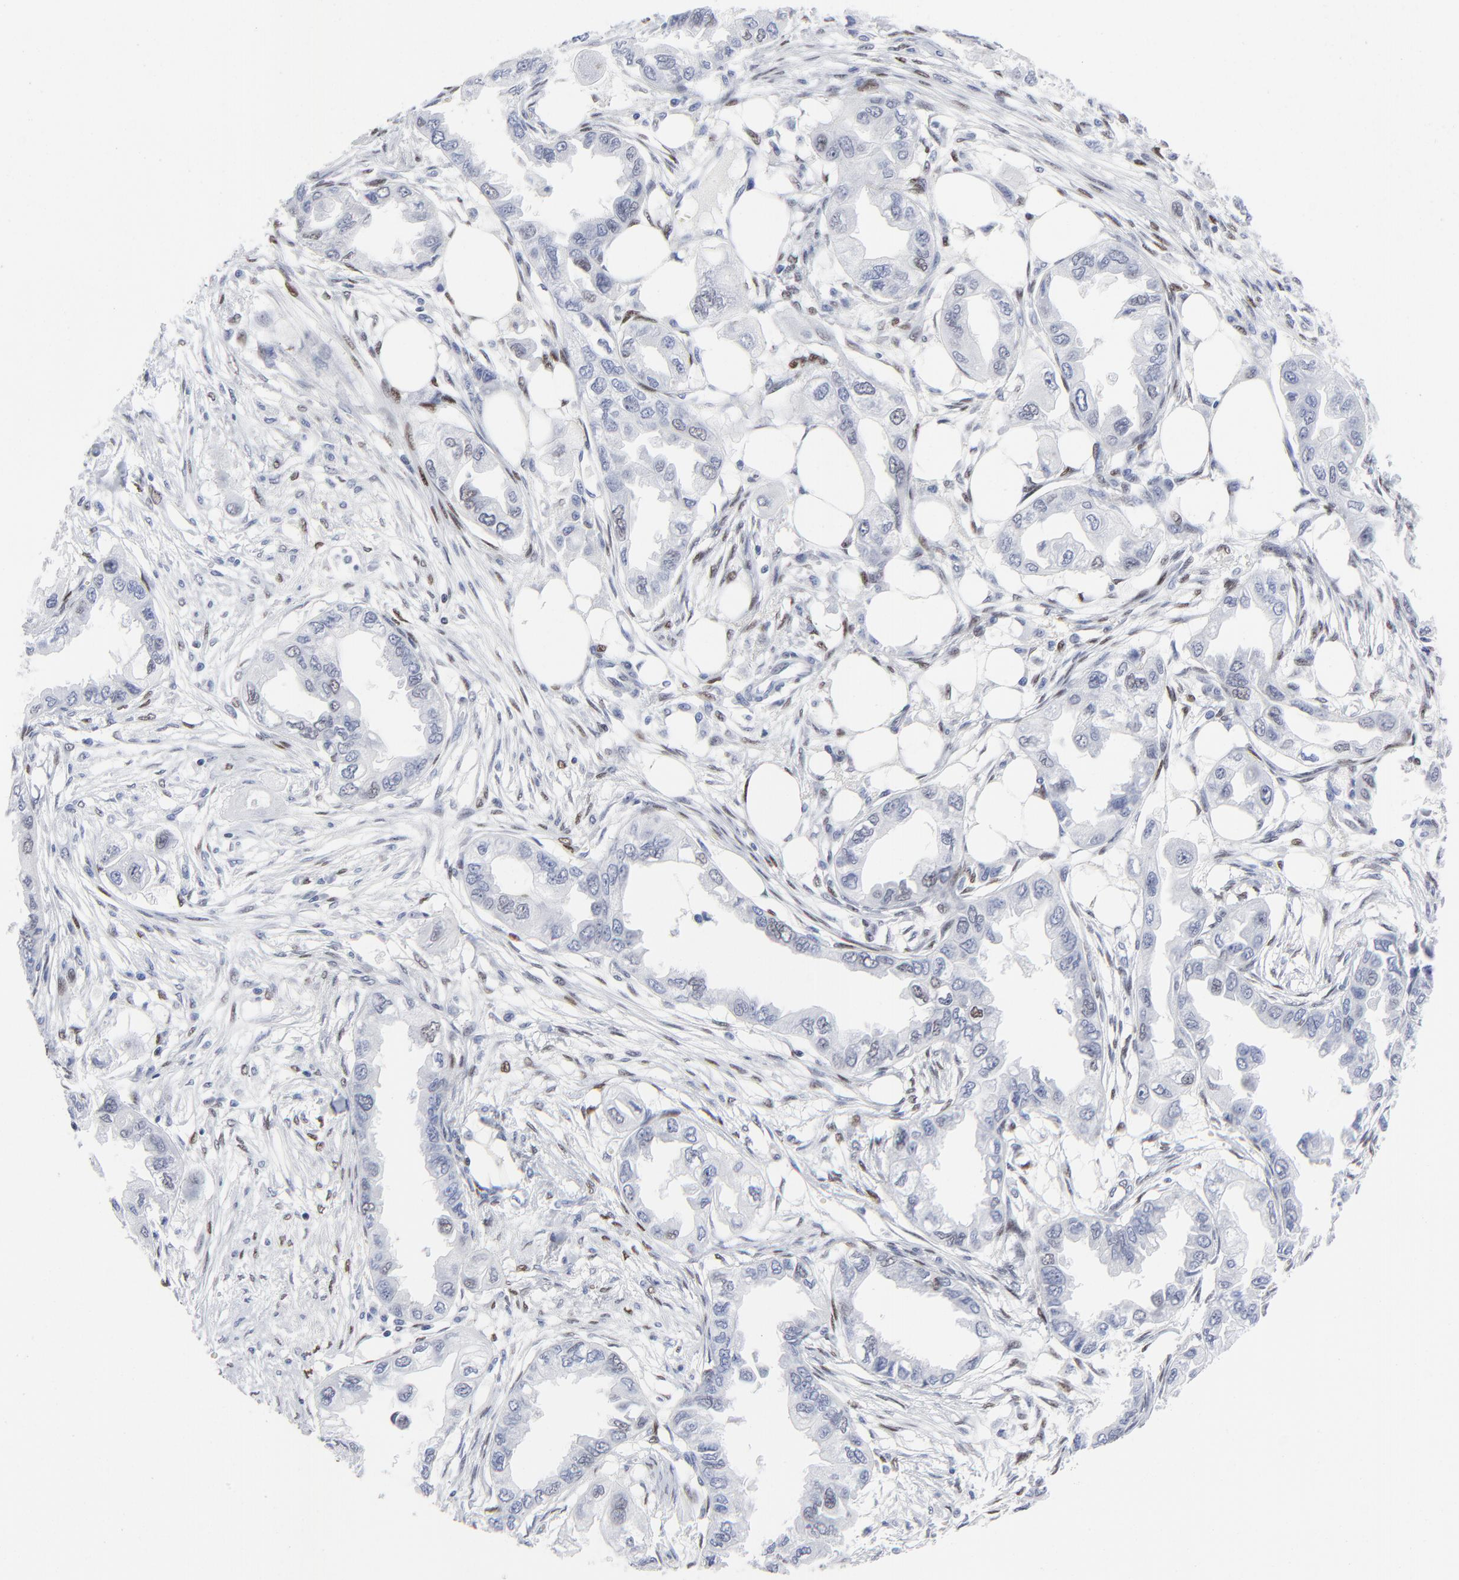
{"staining": {"intensity": "weak", "quantity": "<25%", "location": "nuclear"}, "tissue": "endometrial cancer", "cell_type": "Tumor cells", "image_type": "cancer", "snomed": [{"axis": "morphology", "description": "Adenocarcinoma, NOS"}, {"axis": "topography", "description": "Endometrium"}], "caption": "This is an immunohistochemistry (IHC) micrograph of endometrial cancer (adenocarcinoma). There is no staining in tumor cells.", "gene": "JUN", "patient": {"sex": "female", "age": 67}}